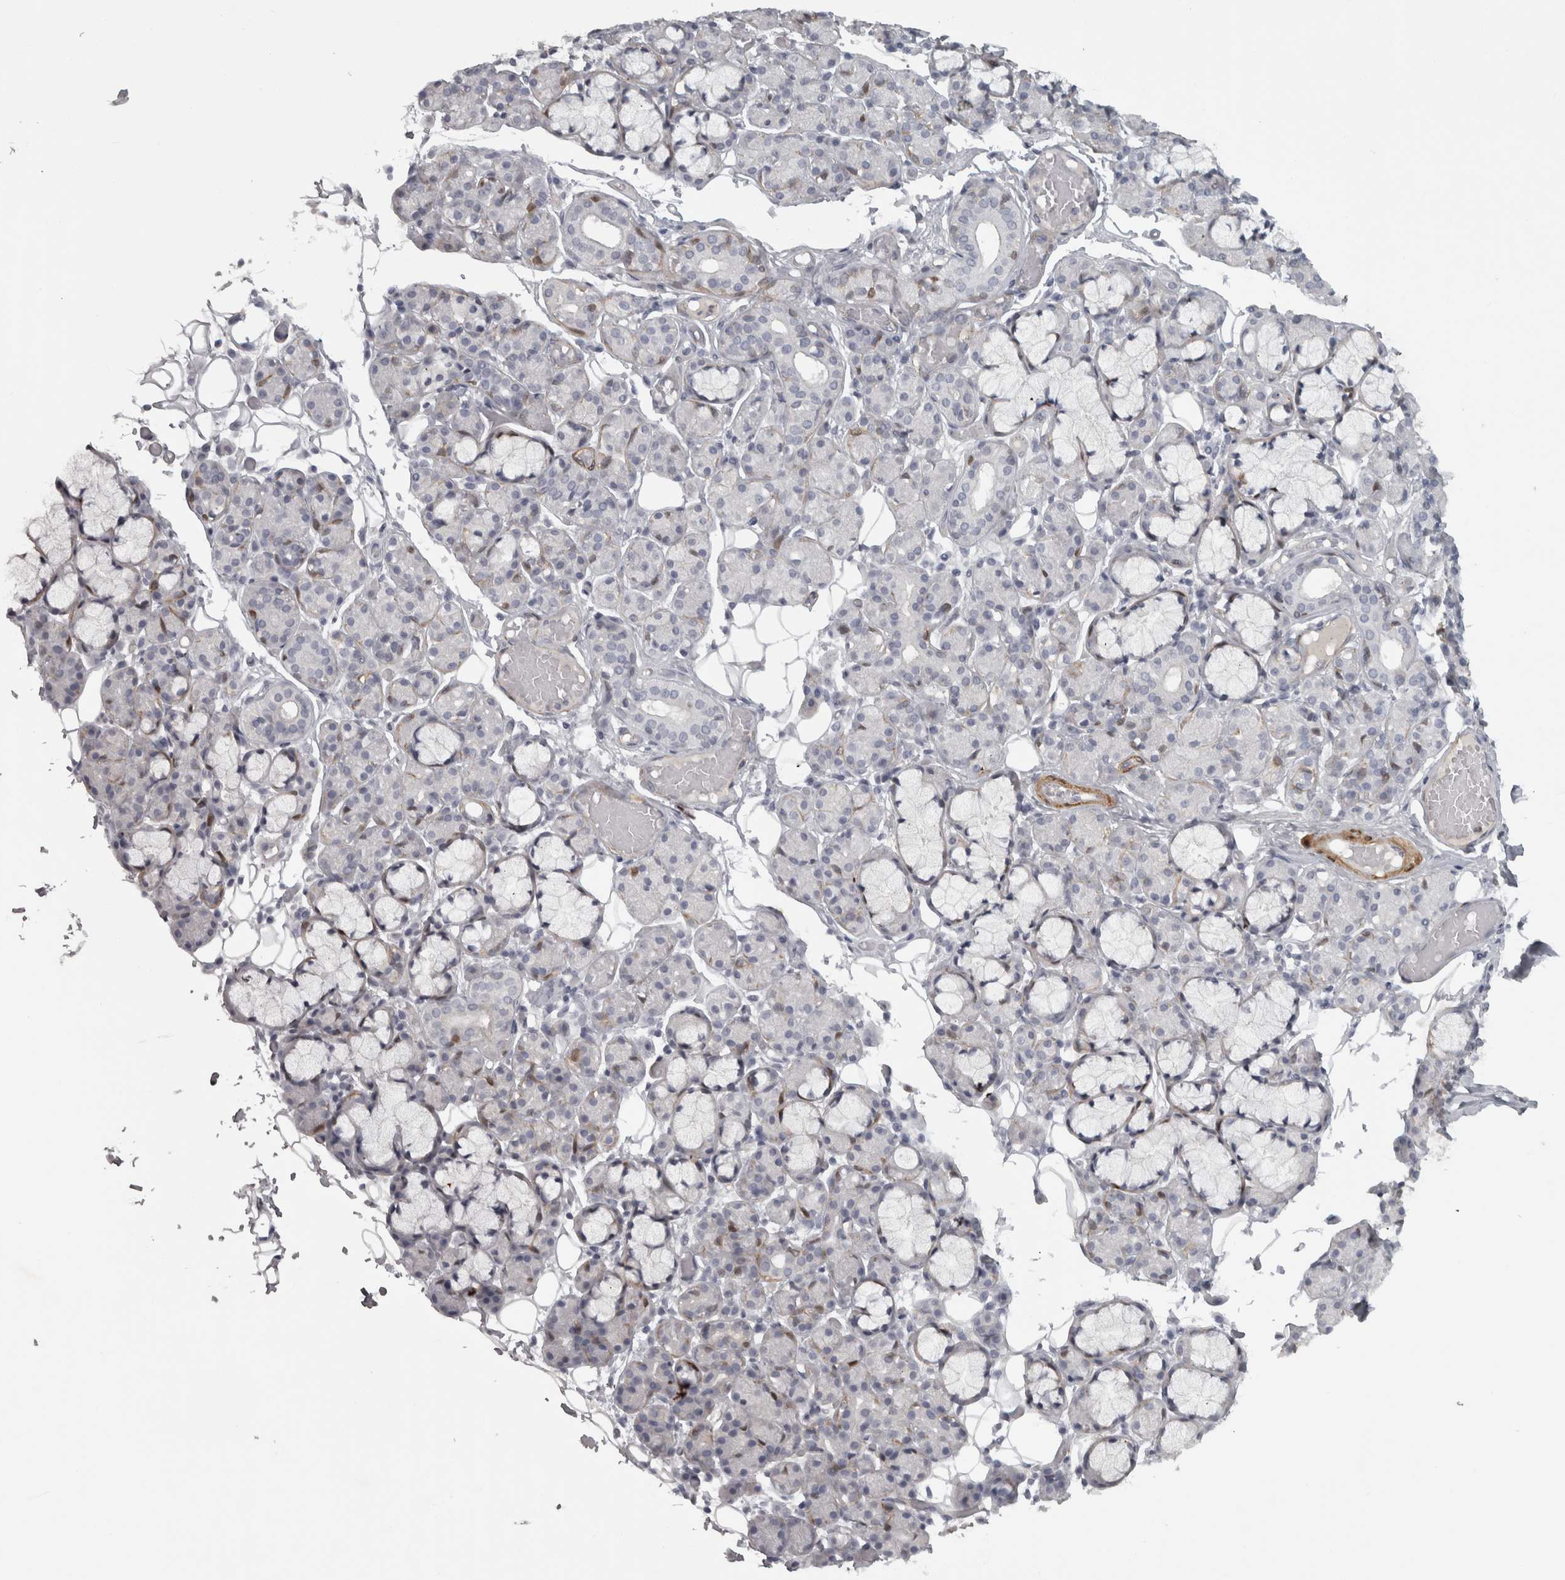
{"staining": {"intensity": "negative", "quantity": "none", "location": "none"}, "tissue": "salivary gland", "cell_type": "Glandular cells", "image_type": "normal", "snomed": [{"axis": "morphology", "description": "Normal tissue, NOS"}, {"axis": "topography", "description": "Salivary gland"}], "caption": "There is no significant expression in glandular cells of salivary gland. (Brightfield microscopy of DAB immunohistochemistry at high magnification).", "gene": "PPP1R12B", "patient": {"sex": "male", "age": 63}}